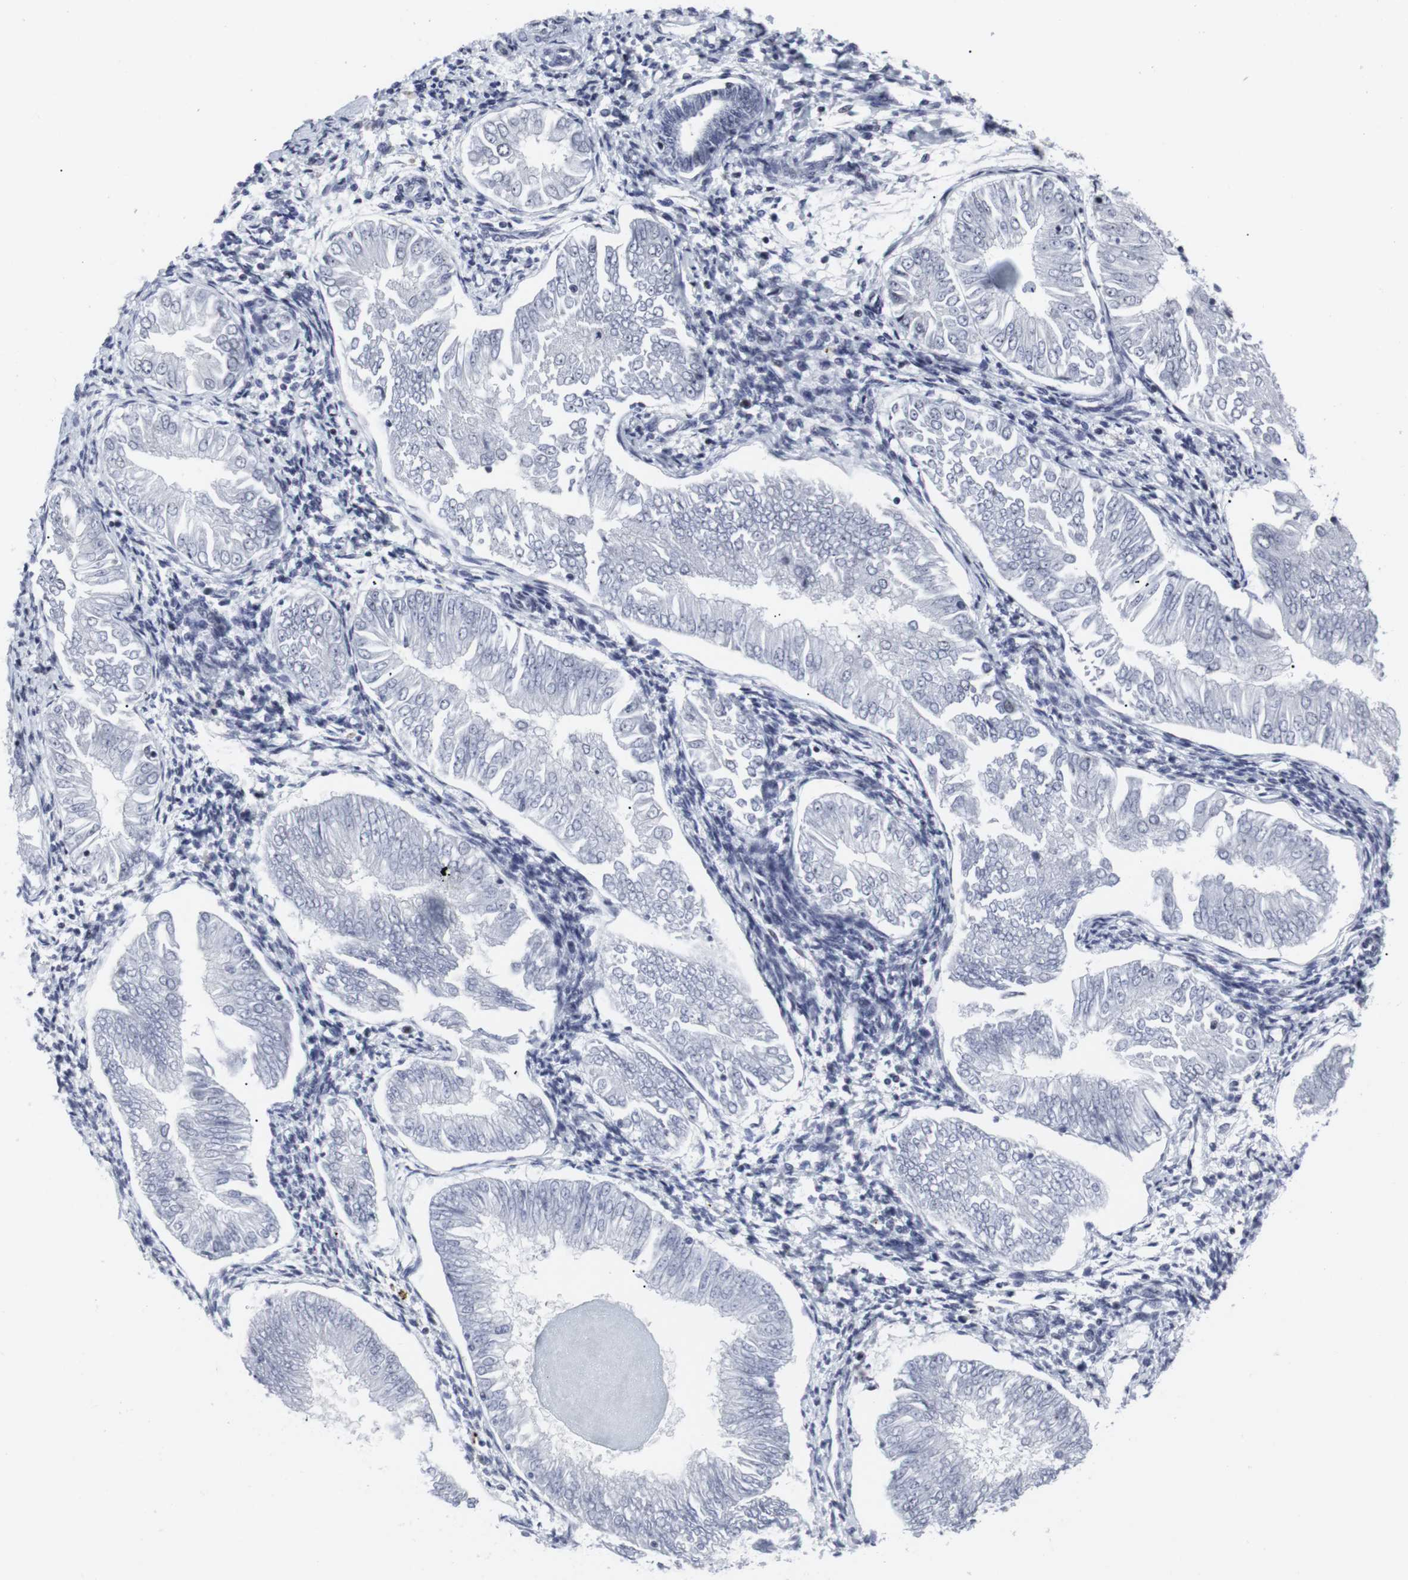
{"staining": {"intensity": "negative", "quantity": "none", "location": "none"}, "tissue": "endometrial cancer", "cell_type": "Tumor cells", "image_type": "cancer", "snomed": [{"axis": "morphology", "description": "Adenocarcinoma, NOS"}, {"axis": "topography", "description": "Endometrium"}], "caption": "Tumor cells show no significant protein staining in adenocarcinoma (endometrial).", "gene": "MLH1", "patient": {"sex": "female", "age": 53}}